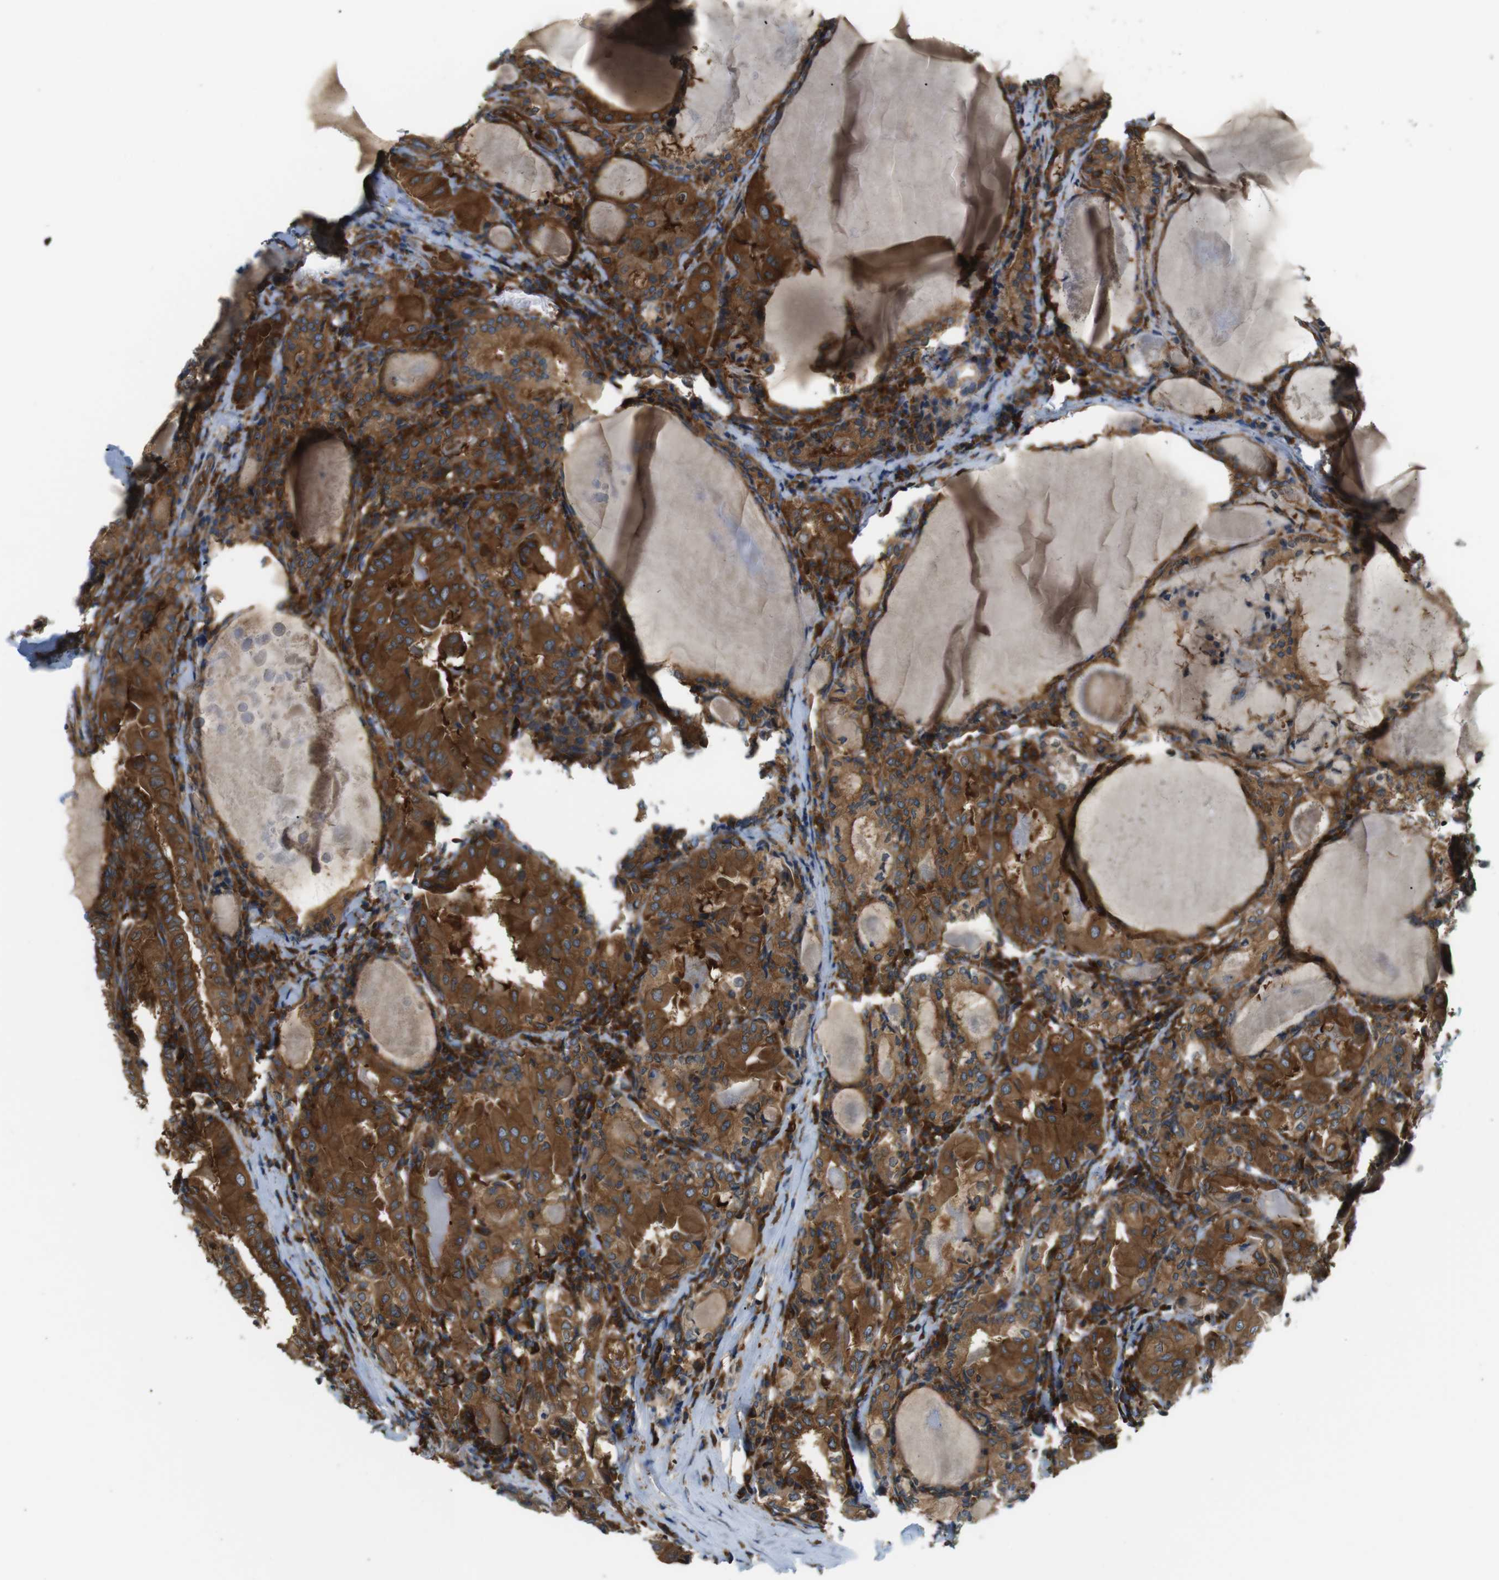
{"staining": {"intensity": "moderate", "quantity": ">75%", "location": "cytoplasmic/membranous"}, "tissue": "thyroid cancer", "cell_type": "Tumor cells", "image_type": "cancer", "snomed": [{"axis": "morphology", "description": "Papillary adenocarcinoma, NOS"}, {"axis": "topography", "description": "Thyroid gland"}], "caption": "A medium amount of moderate cytoplasmic/membranous expression is present in approximately >75% of tumor cells in papillary adenocarcinoma (thyroid) tissue.", "gene": "TSC1", "patient": {"sex": "female", "age": 42}}